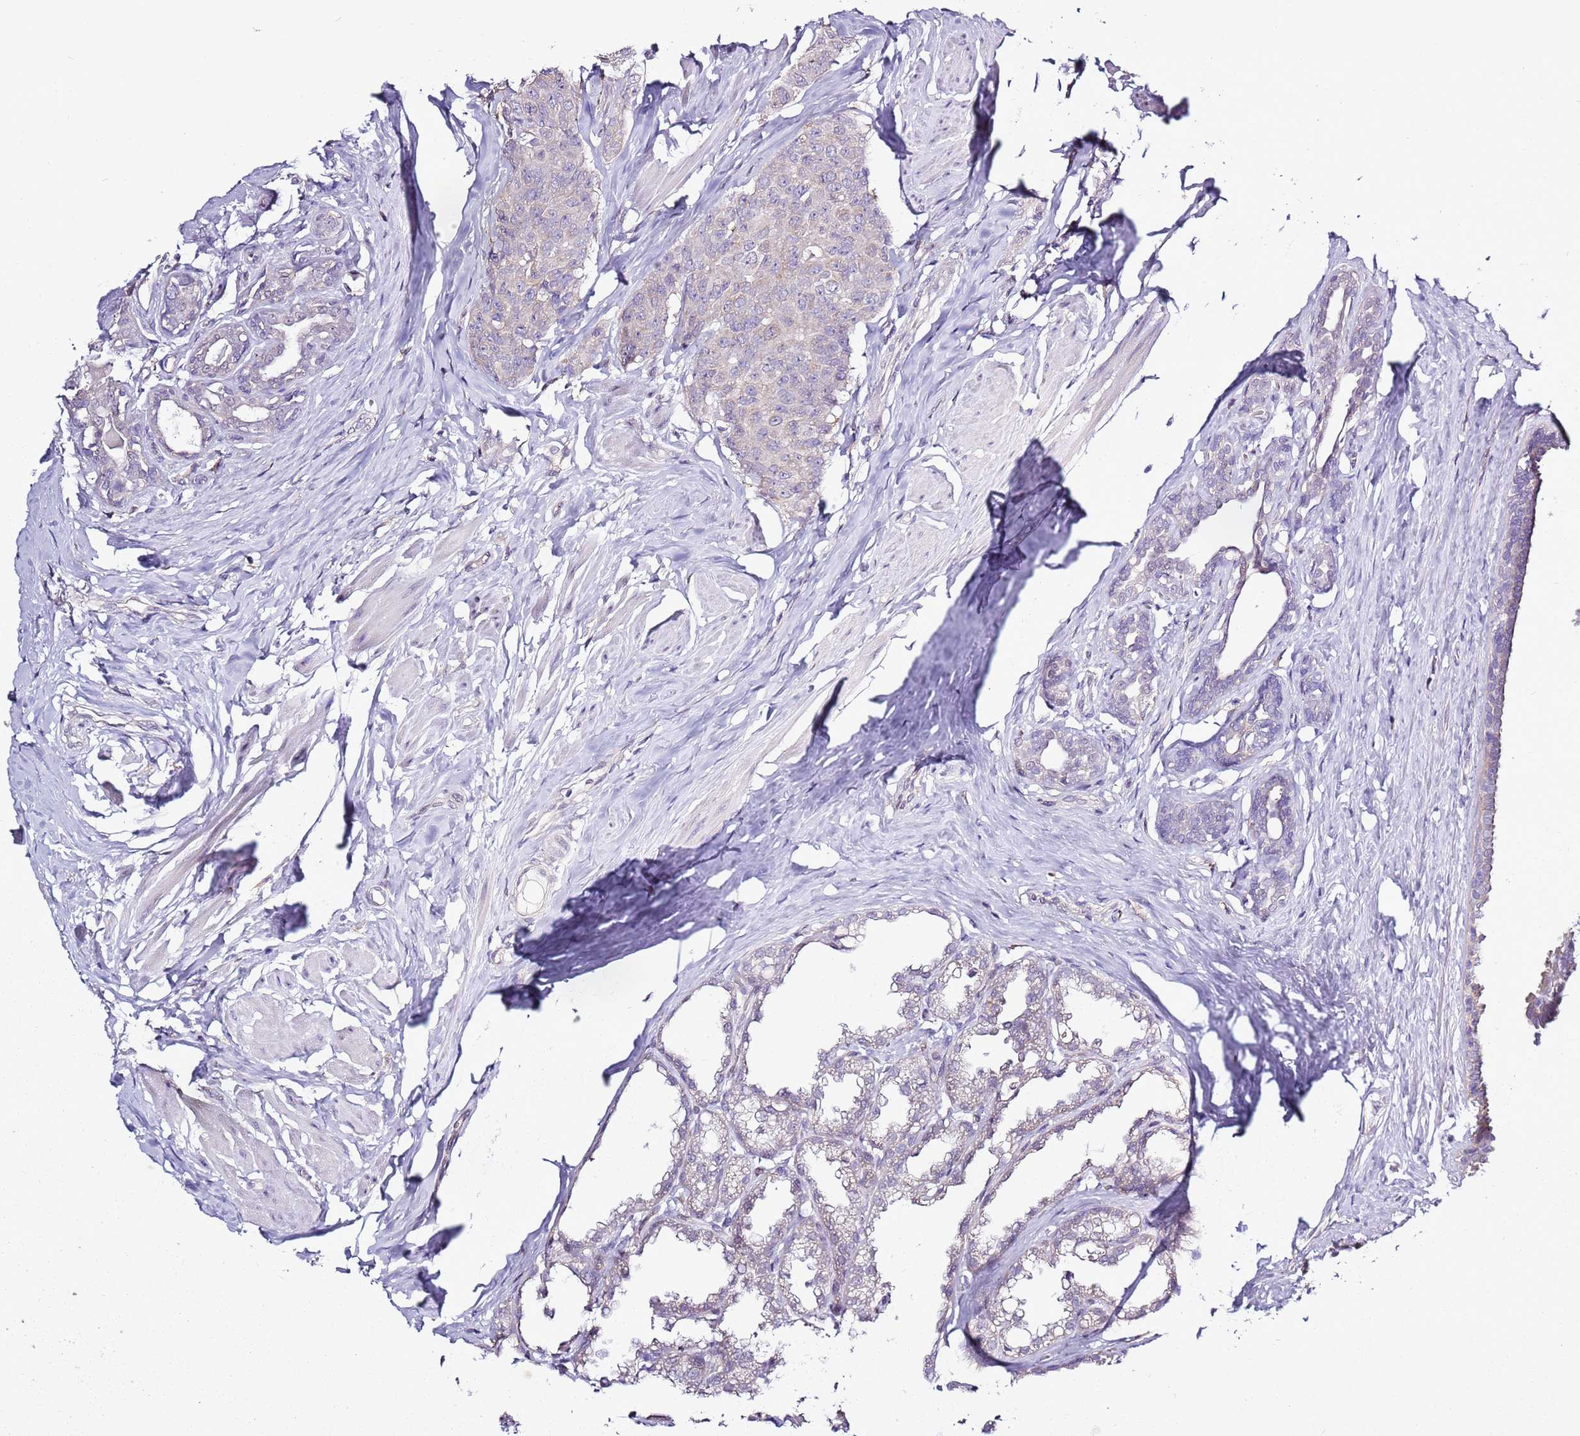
{"staining": {"intensity": "negative", "quantity": "none", "location": "none"}, "tissue": "breast cancer", "cell_type": "Tumor cells", "image_type": "cancer", "snomed": [{"axis": "morphology", "description": "Duct carcinoma"}, {"axis": "topography", "description": "Breast"}], "caption": "Immunohistochemical staining of human breast cancer exhibits no significant expression in tumor cells.", "gene": "CAPN9", "patient": {"sex": "female", "age": 40}}